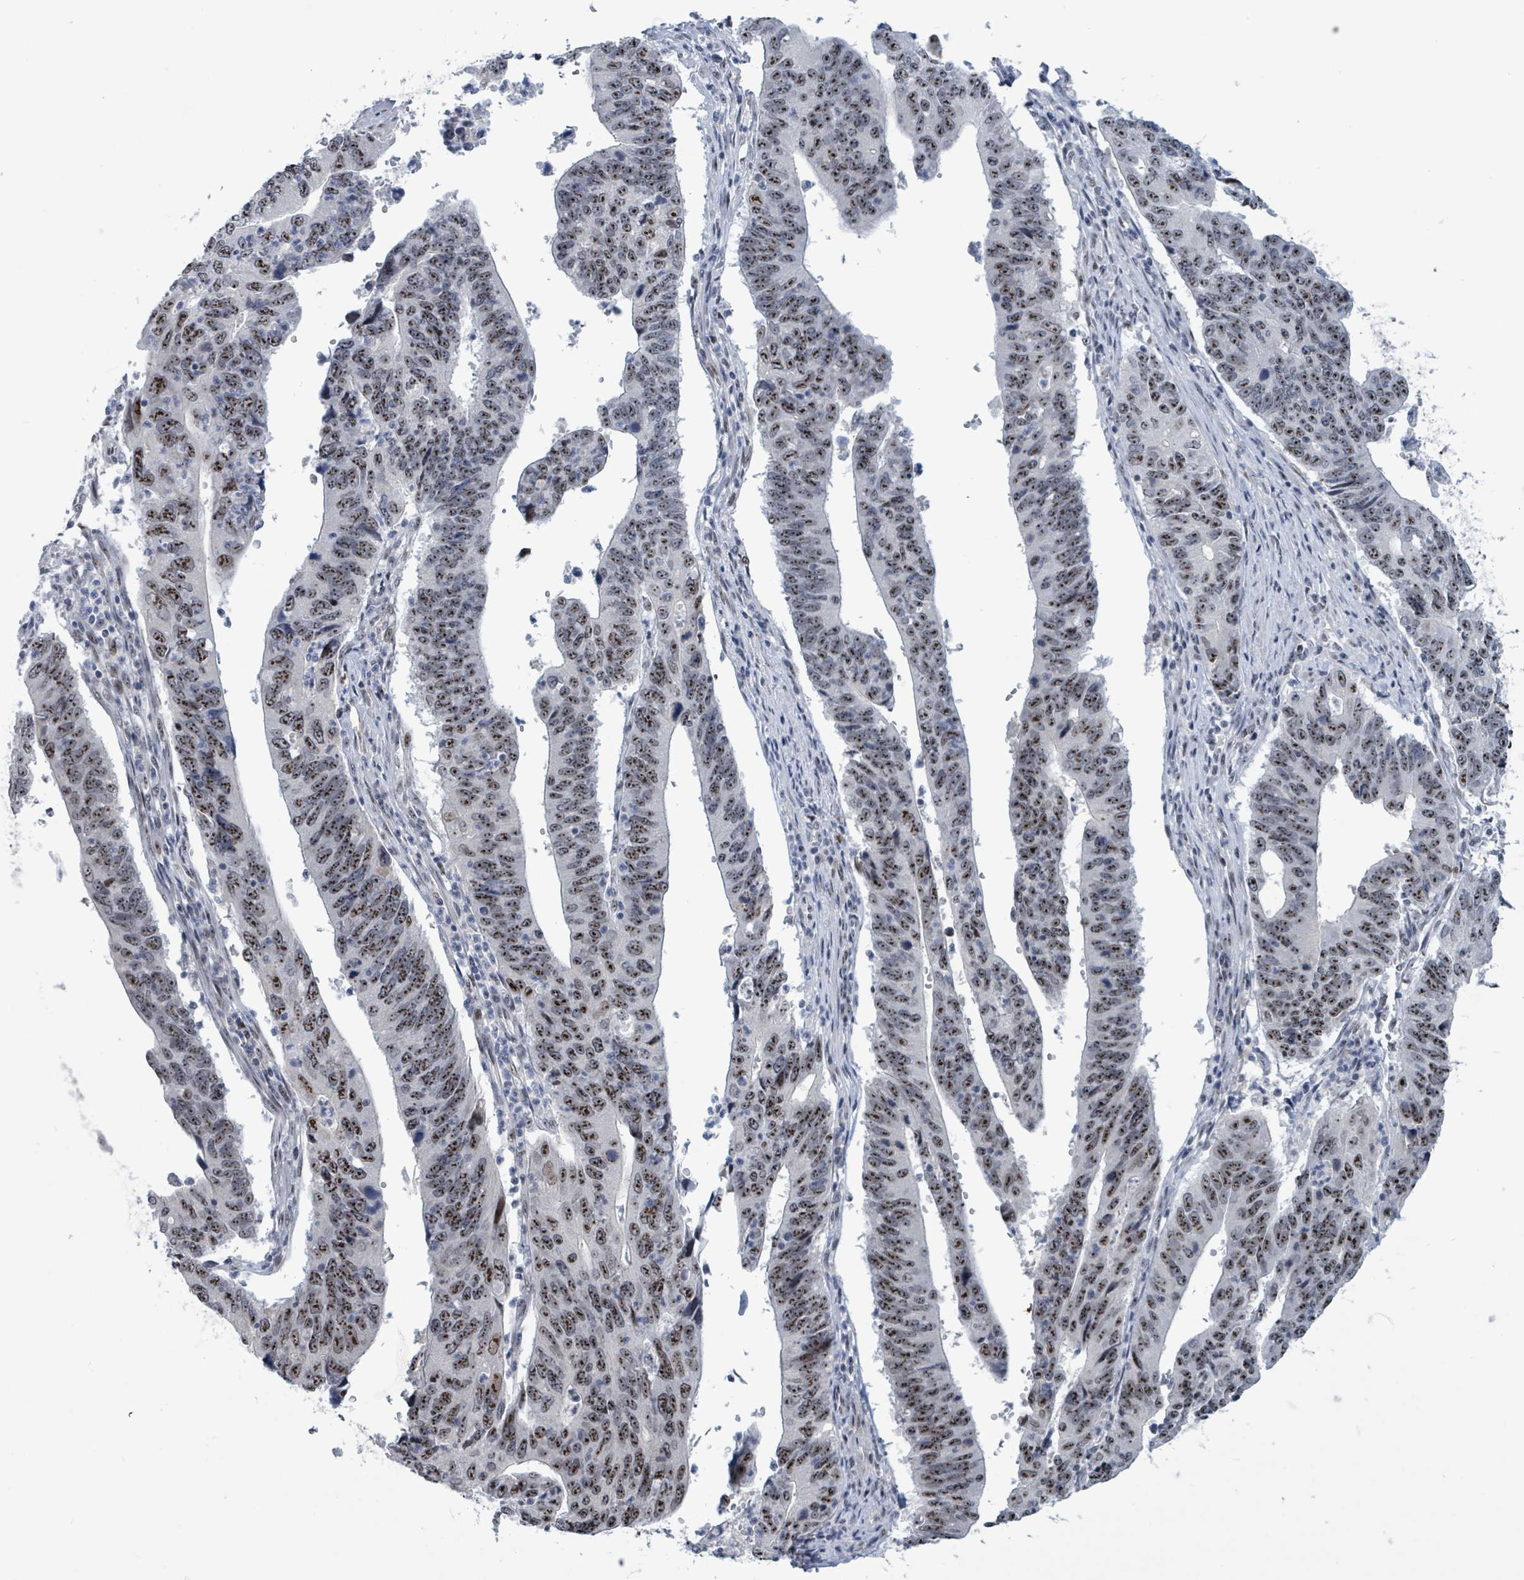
{"staining": {"intensity": "strong", "quantity": ">75%", "location": "nuclear"}, "tissue": "stomach cancer", "cell_type": "Tumor cells", "image_type": "cancer", "snomed": [{"axis": "morphology", "description": "Adenocarcinoma, NOS"}, {"axis": "topography", "description": "Stomach"}], "caption": "Immunohistochemistry micrograph of neoplastic tissue: stomach cancer stained using immunohistochemistry demonstrates high levels of strong protein expression localized specifically in the nuclear of tumor cells, appearing as a nuclear brown color.", "gene": "RRN3", "patient": {"sex": "male", "age": 59}}